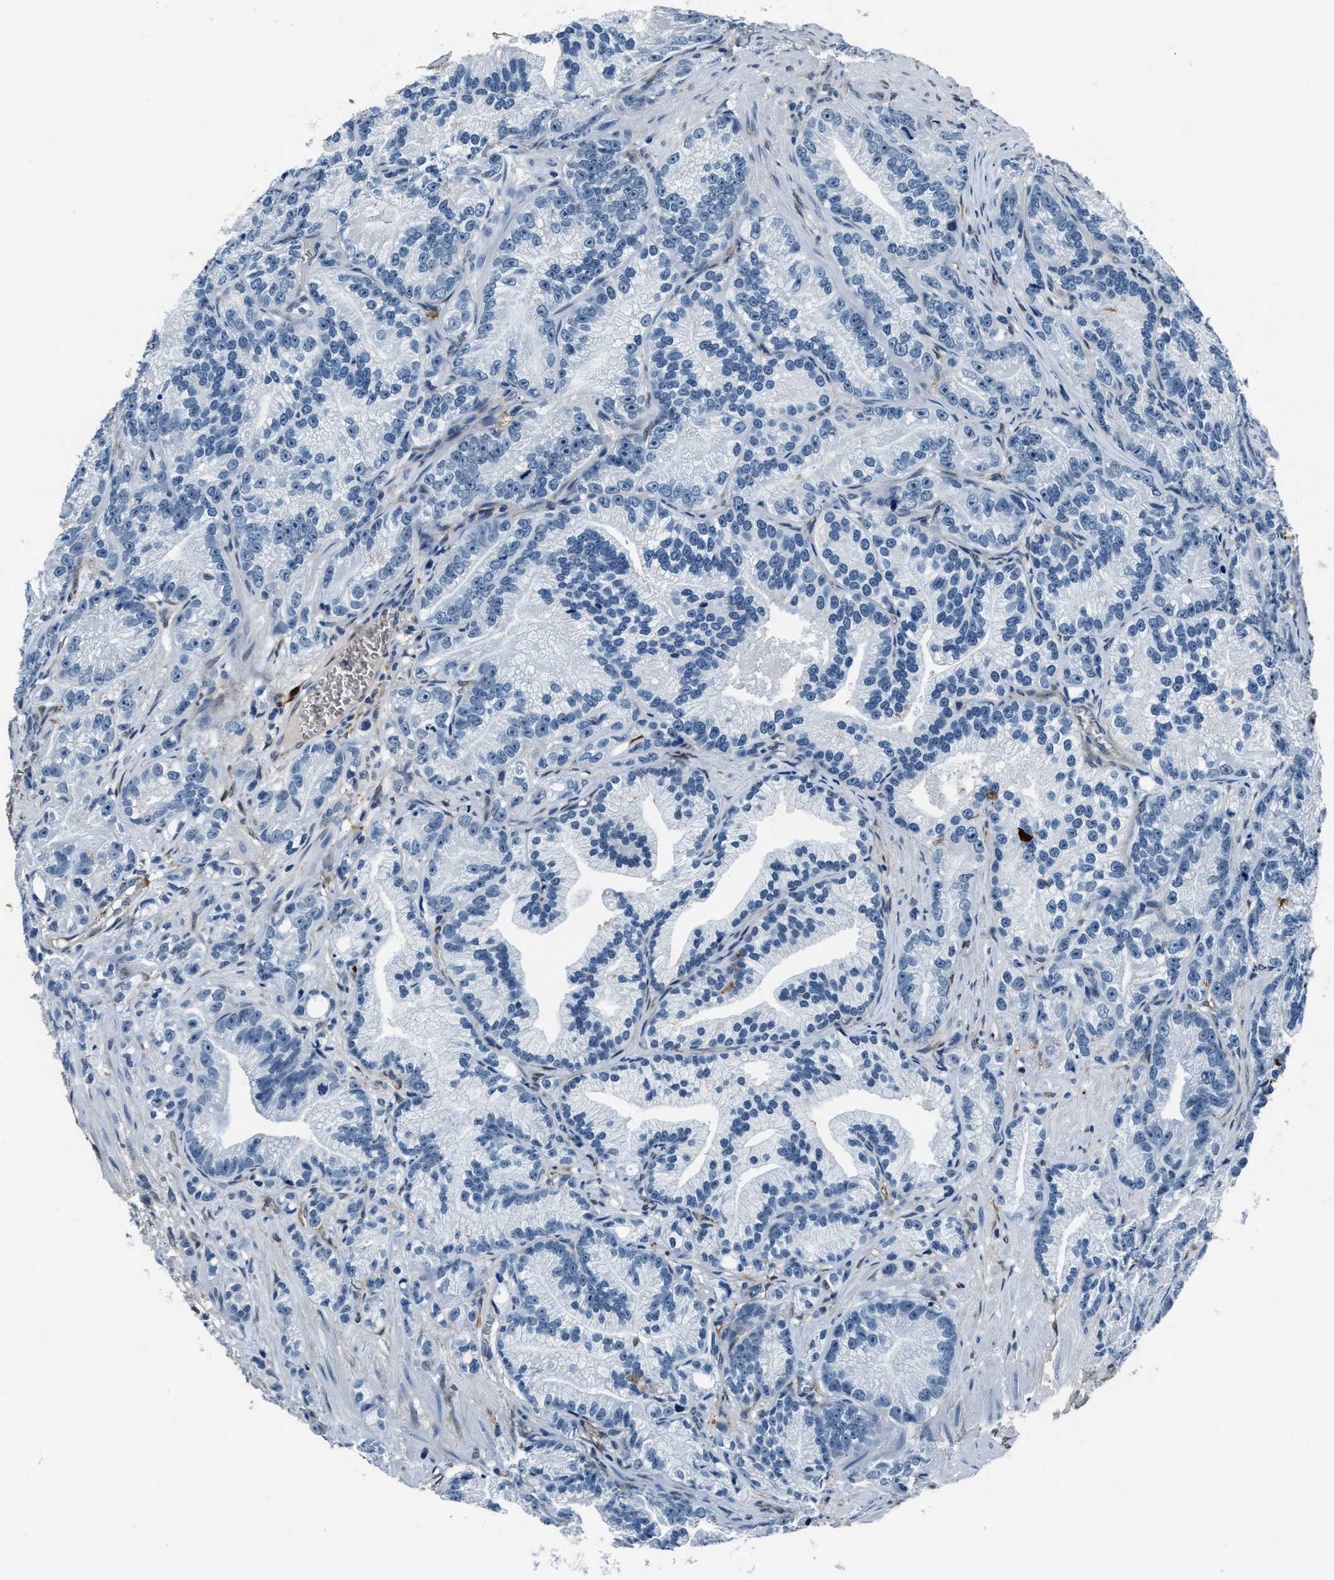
{"staining": {"intensity": "negative", "quantity": "none", "location": "none"}, "tissue": "prostate cancer", "cell_type": "Tumor cells", "image_type": "cancer", "snomed": [{"axis": "morphology", "description": "Adenocarcinoma, Low grade"}, {"axis": "topography", "description": "Prostate"}], "caption": "Immunohistochemical staining of prostate cancer (adenocarcinoma (low-grade)) exhibits no significant staining in tumor cells. The staining is performed using DAB brown chromogen with nuclei counter-stained in using hematoxylin.", "gene": "PTPDC1", "patient": {"sex": "male", "age": 89}}